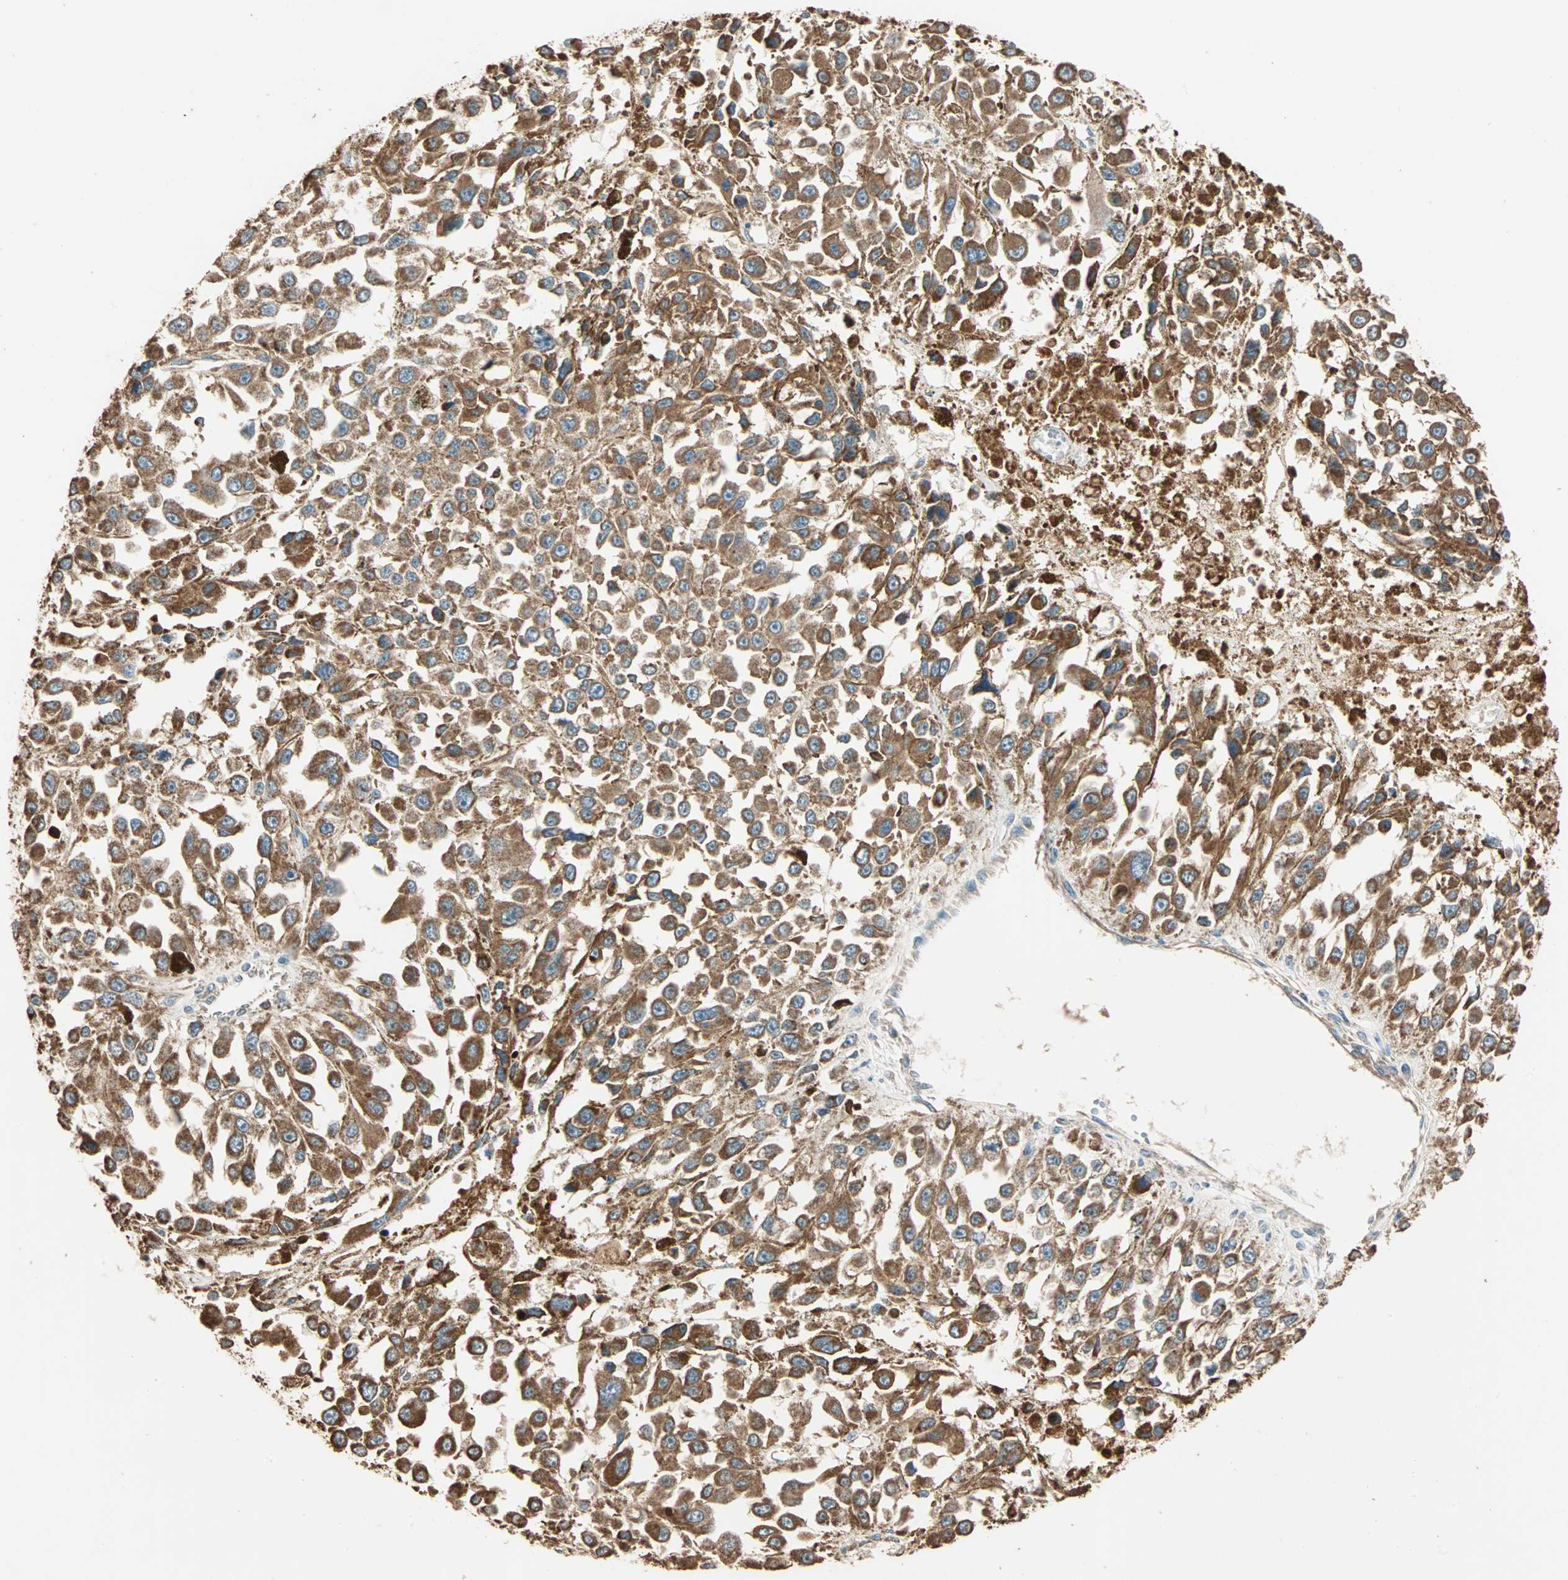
{"staining": {"intensity": "strong", "quantity": ">75%", "location": "cytoplasmic/membranous"}, "tissue": "melanoma", "cell_type": "Tumor cells", "image_type": "cancer", "snomed": [{"axis": "morphology", "description": "Malignant melanoma, Metastatic site"}, {"axis": "topography", "description": "Lymph node"}], "caption": "The immunohistochemical stain labels strong cytoplasmic/membranous positivity in tumor cells of malignant melanoma (metastatic site) tissue.", "gene": "EIF4G2", "patient": {"sex": "male", "age": 59}}